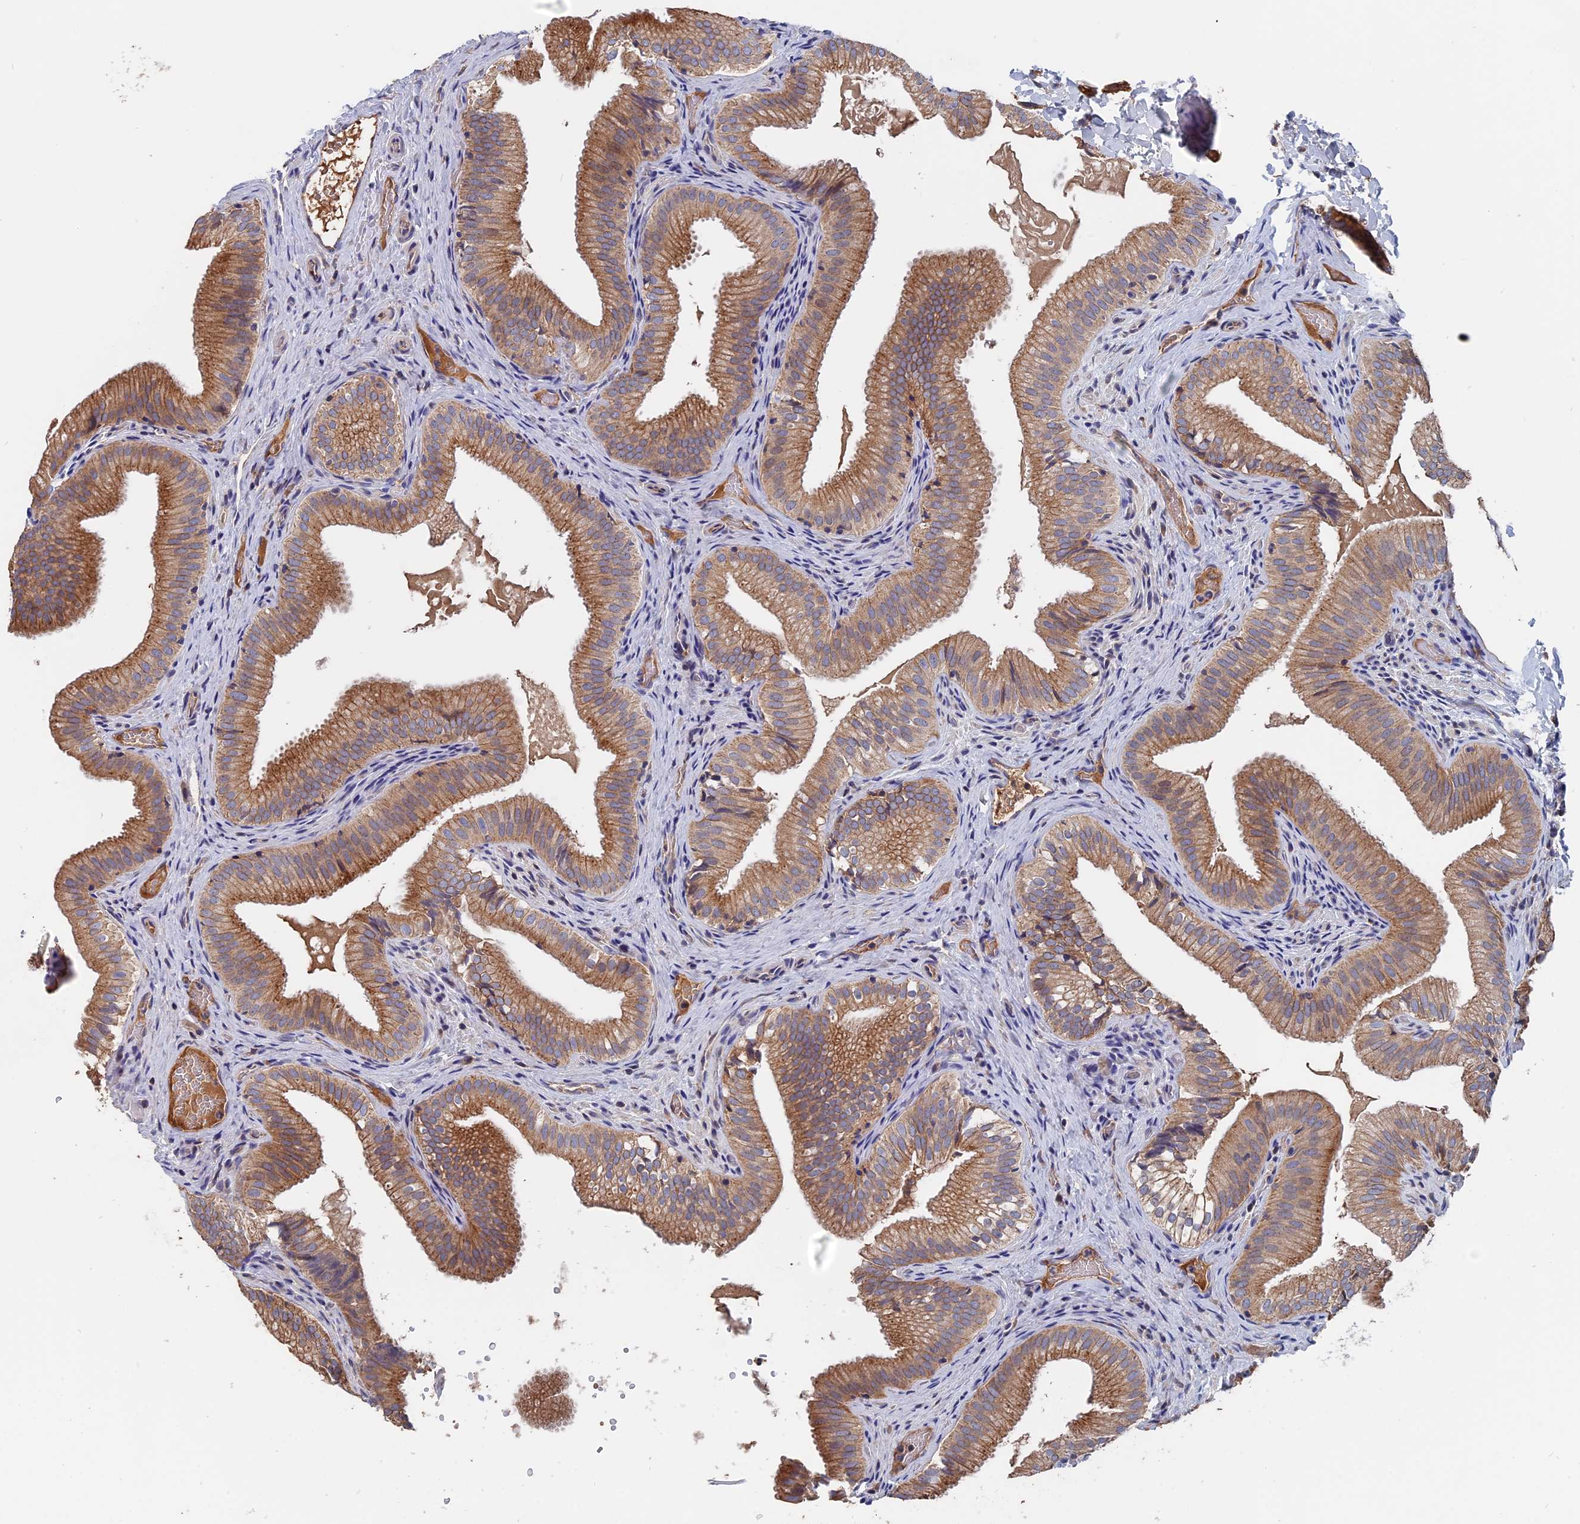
{"staining": {"intensity": "moderate", "quantity": ">75%", "location": "cytoplasmic/membranous"}, "tissue": "gallbladder", "cell_type": "Glandular cells", "image_type": "normal", "snomed": [{"axis": "morphology", "description": "Normal tissue, NOS"}, {"axis": "topography", "description": "Gallbladder"}], "caption": "Brown immunohistochemical staining in unremarkable gallbladder exhibits moderate cytoplasmic/membranous expression in approximately >75% of glandular cells.", "gene": "SLC33A1", "patient": {"sex": "female", "age": 30}}